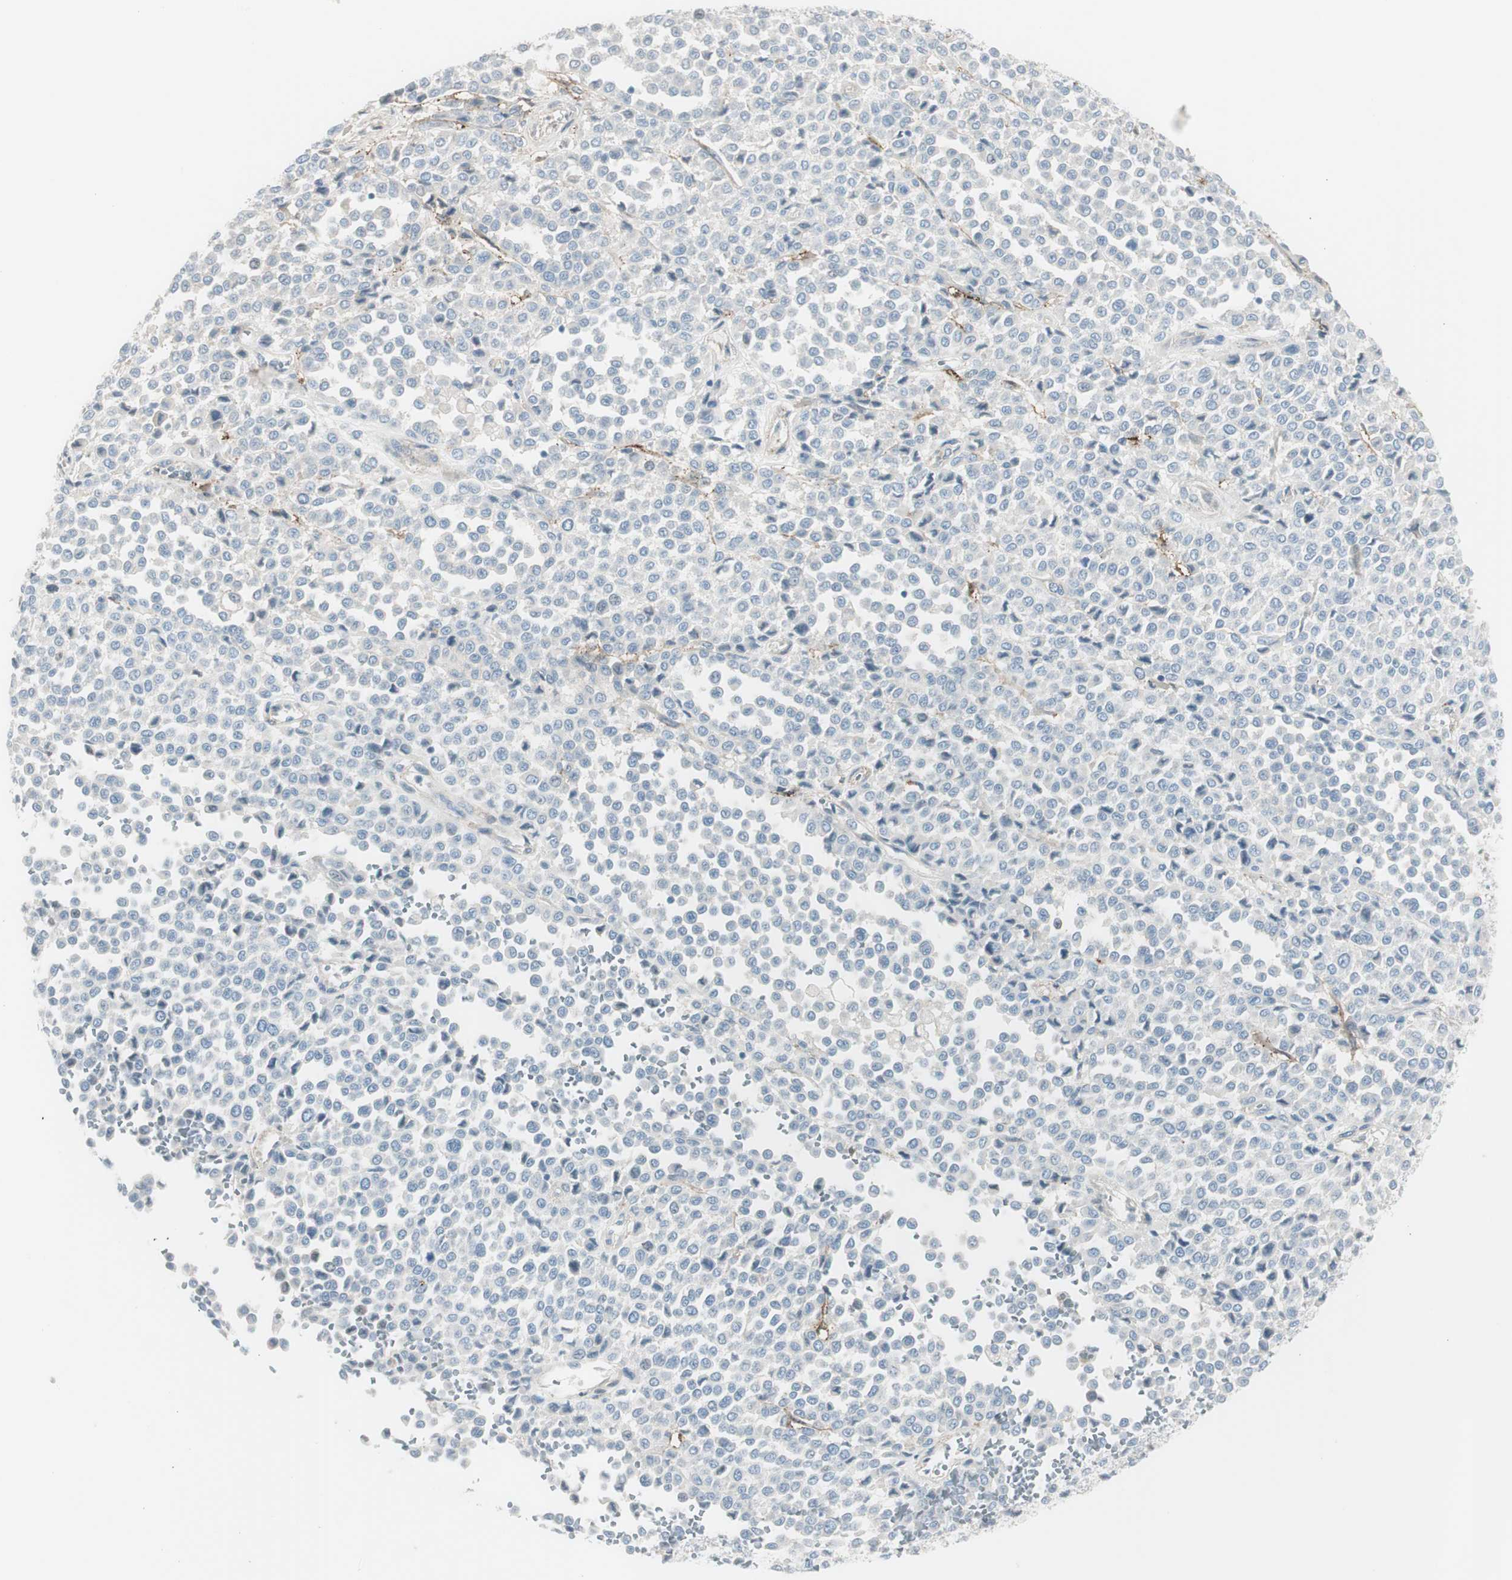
{"staining": {"intensity": "negative", "quantity": "none", "location": "none"}, "tissue": "melanoma", "cell_type": "Tumor cells", "image_type": "cancer", "snomed": [{"axis": "morphology", "description": "Malignant melanoma, Metastatic site"}, {"axis": "topography", "description": "Pancreas"}], "caption": "Melanoma stained for a protein using IHC exhibits no expression tumor cells.", "gene": "CACNA2D1", "patient": {"sex": "female", "age": 30}}